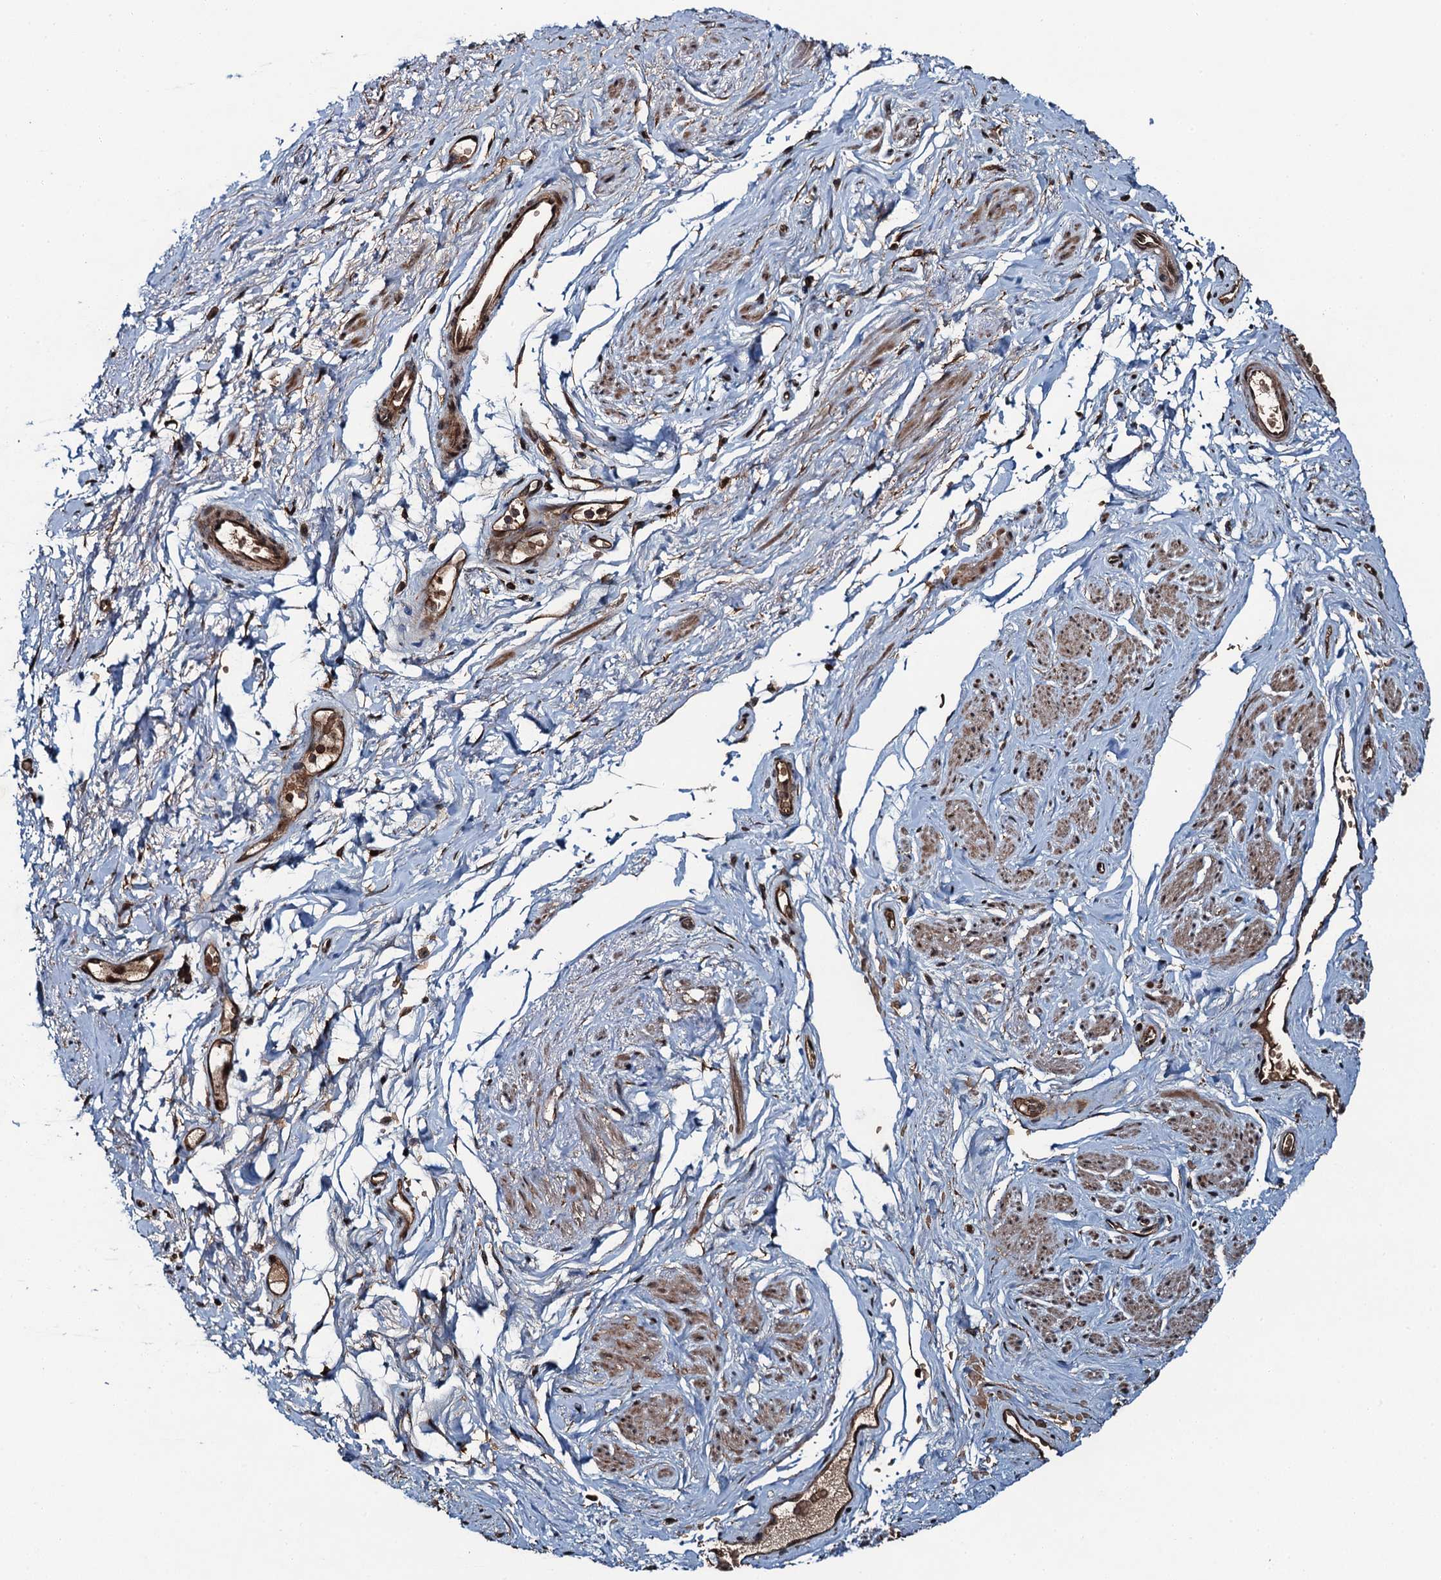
{"staining": {"intensity": "moderate", "quantity": "<25%", "location": "cytoplasmic/membranous"}, "tissue": "smooth muscle", "cell_type": "Smooth muscle cells", "image_type": "normal", "snomed": [{"axis": "morphology", "description": "Normal tissue, NOS"}, {"axis": "topography", "description": "Smooth muscle"}, {"axis": "topography", "description": "Peripheral nerve tissue"}], "caption": "Immunohistochemical staining of unremarkable human smooth muscle displays moderate cytoplasmic/membranous protein positivity in about <25% of smooth muscle cells.", "gene": "SNX32", "patient": {"sex": "male", "age": 69}}